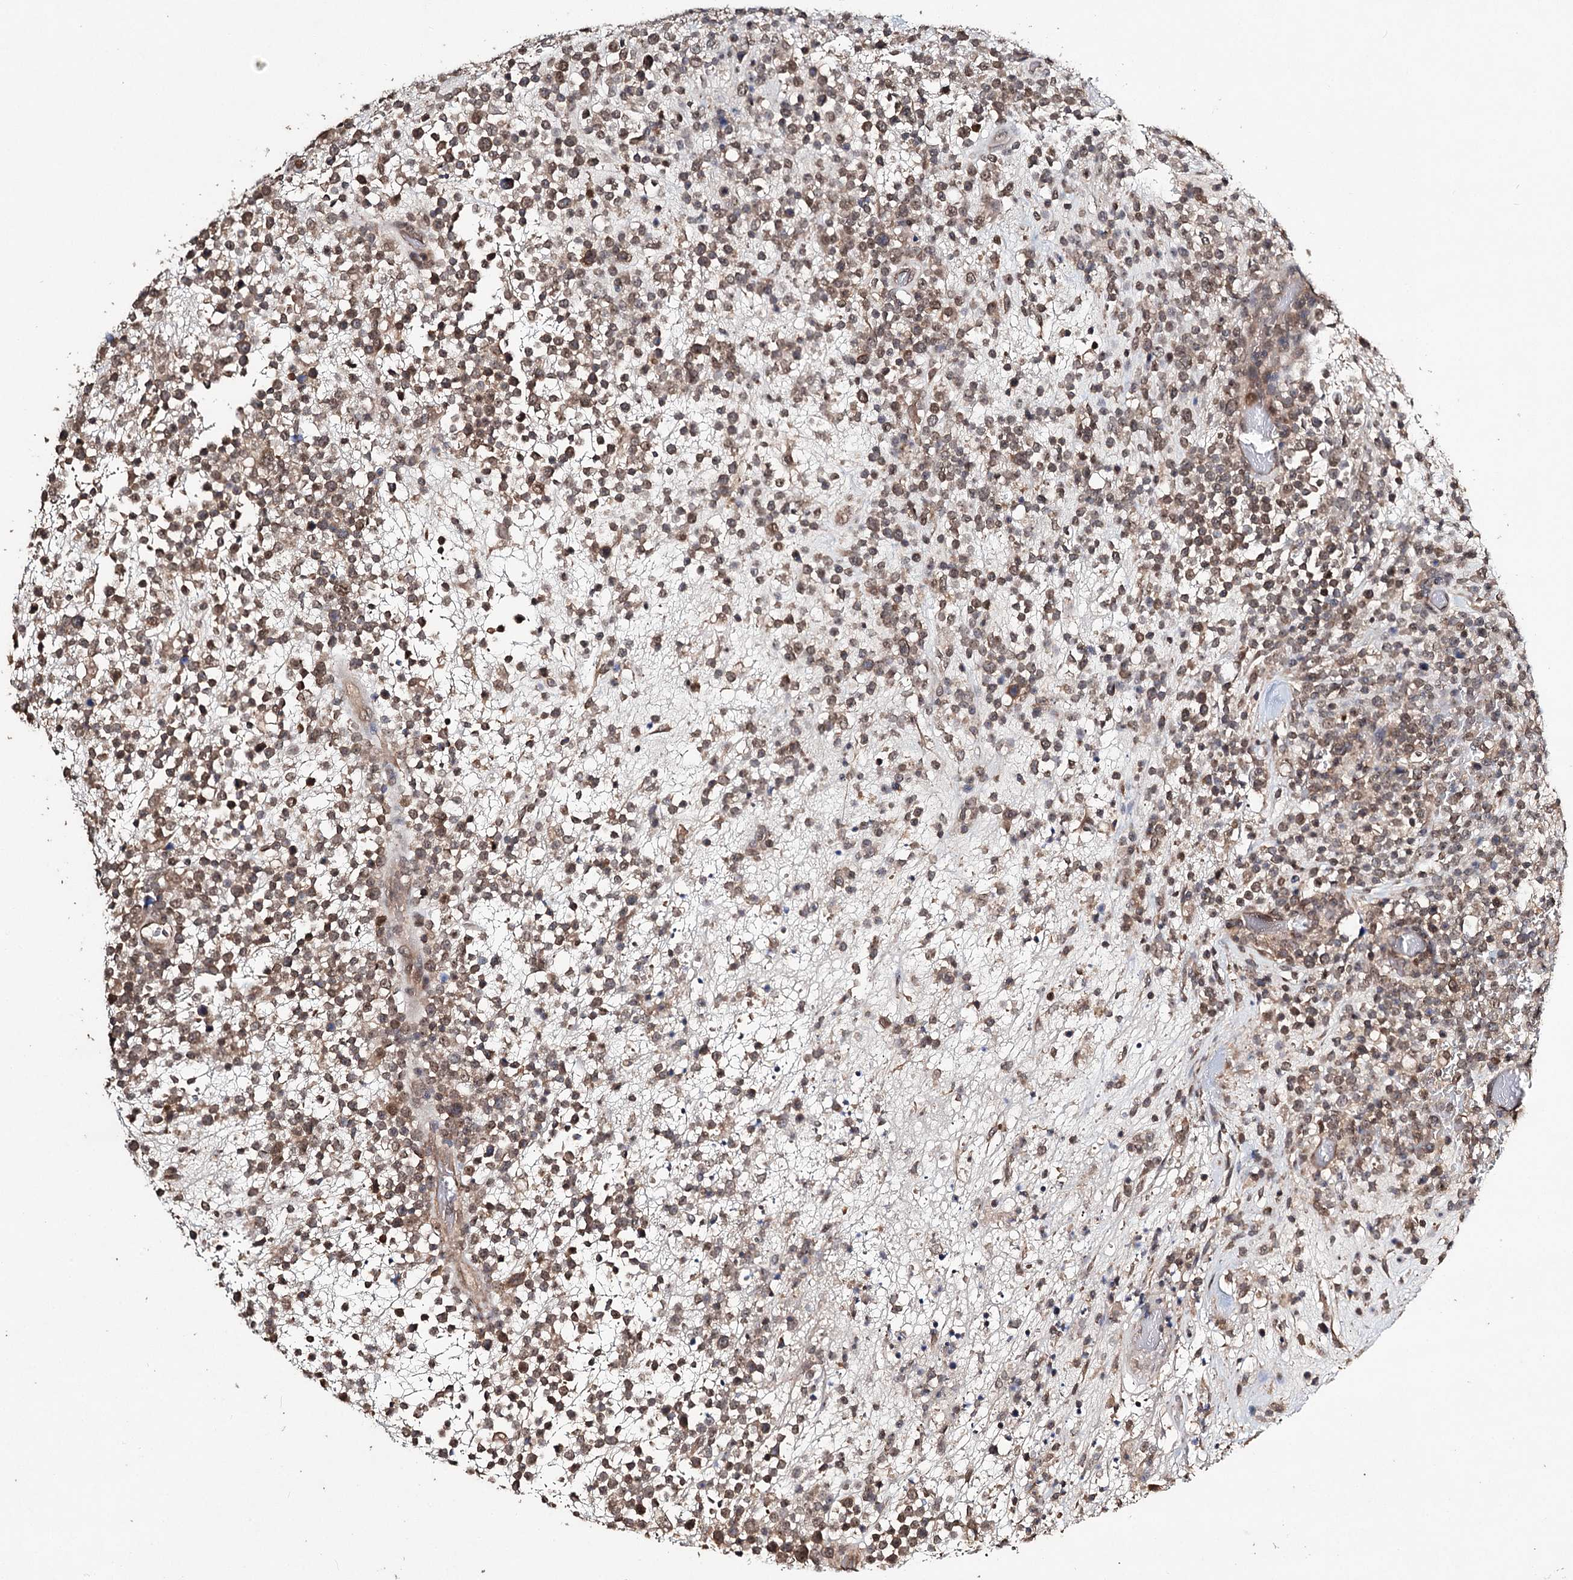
{"staining": {"intensity": "weak", "quantity": ">75%", "location": "cytoplasmic/membranous,nuclear"}, "tissue": "lymphoma", "cell_type": "Tumor cells", "image_type": "cancer", "snomed": [{"axis": "morphology", "description": "Malignant lymphoma, non-Hodgkin's type, High grade"}, {"axis": "topography", "description": "Colon"}], "caption": "A brown stain highlights weak cytoplasmic/membranous and nuclear positivity of a protein in human lymphoma tumor cells.", "gene": "NOPCHAP1", "patient": {"sex": "female", "age": 53}}